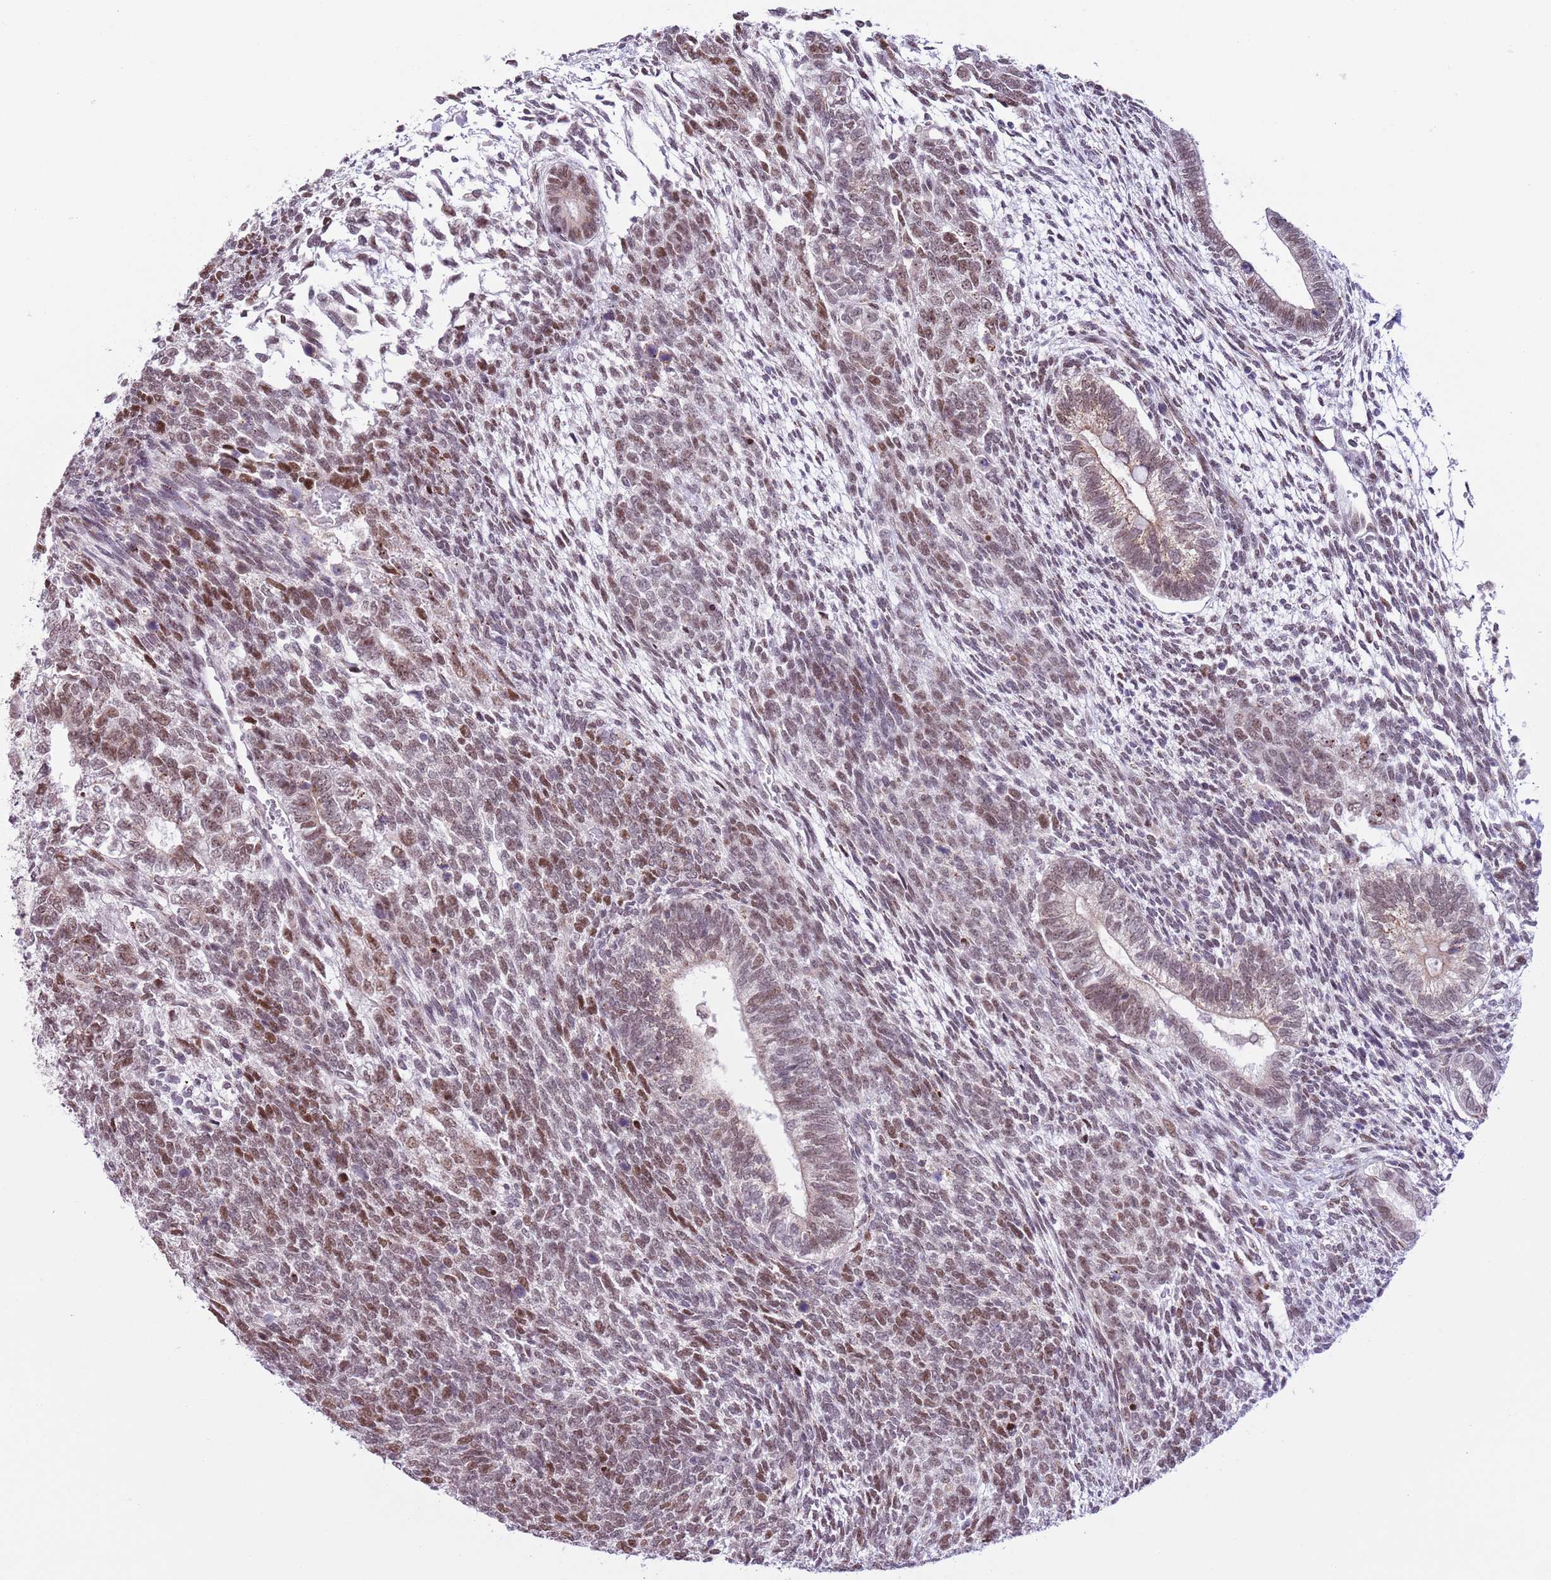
{"staining": {"intensity": "moderate", "quantity": ">75%", "location": "nuclear"}, "tissue": "testis cancer", "cell_type": "Tumor cells", "image_type": "cancer", "snomed": [{"axis": "morphology", "description": "Carcinoma, Embryonal, NOS"}, {"axis": "topography", "description": "Testis"}], "caption": "A high-resolution micrograph shows IHC staining of testis cancer (embryonal carcinoma), which shows moderate nuclear positivity in approximately >75% of tumor cells.", "gene": "ZNF576", "patient": {"sex": "male", "age": 23}}